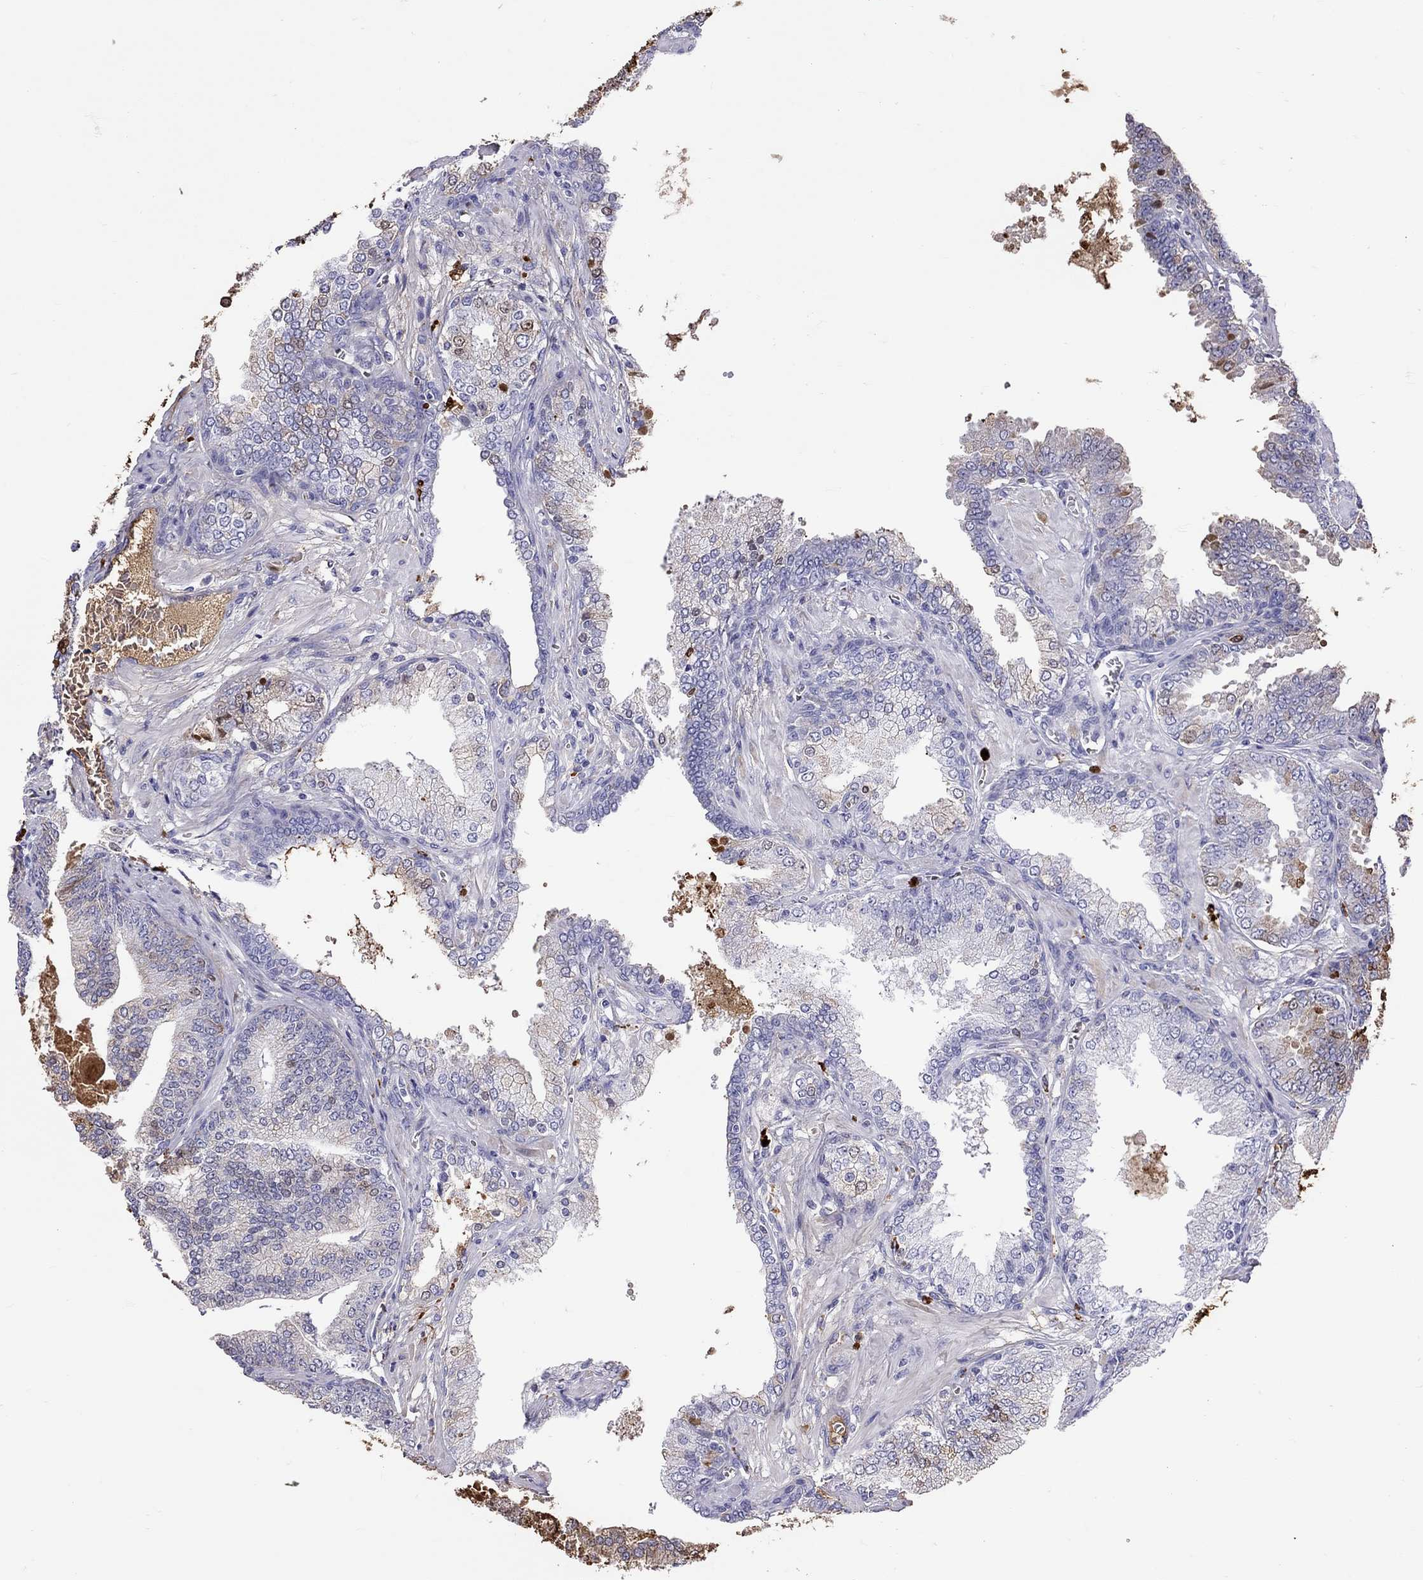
{"staining": {"intensity": "moderate", "quantity": "<25%", "location": "cytoplasmic/membranous"}, "tissue": "prostate cancer", "cell_type": "Tumor cells", "image_type": "cancer", "snomed": [{"axis": "morphology", "description": "Adenocarcinoma, NOS"}, {"axis": "topography", "description": "Prostate"}], "caption": "Protein expression analysis of prostate cancer (adenocarcinoma) shows moderate cytoplasmic/membranous expression in about <25% of tumor cells.", "gene": "SERPINA3", "patient": {"sex": "male", "age": 64}}